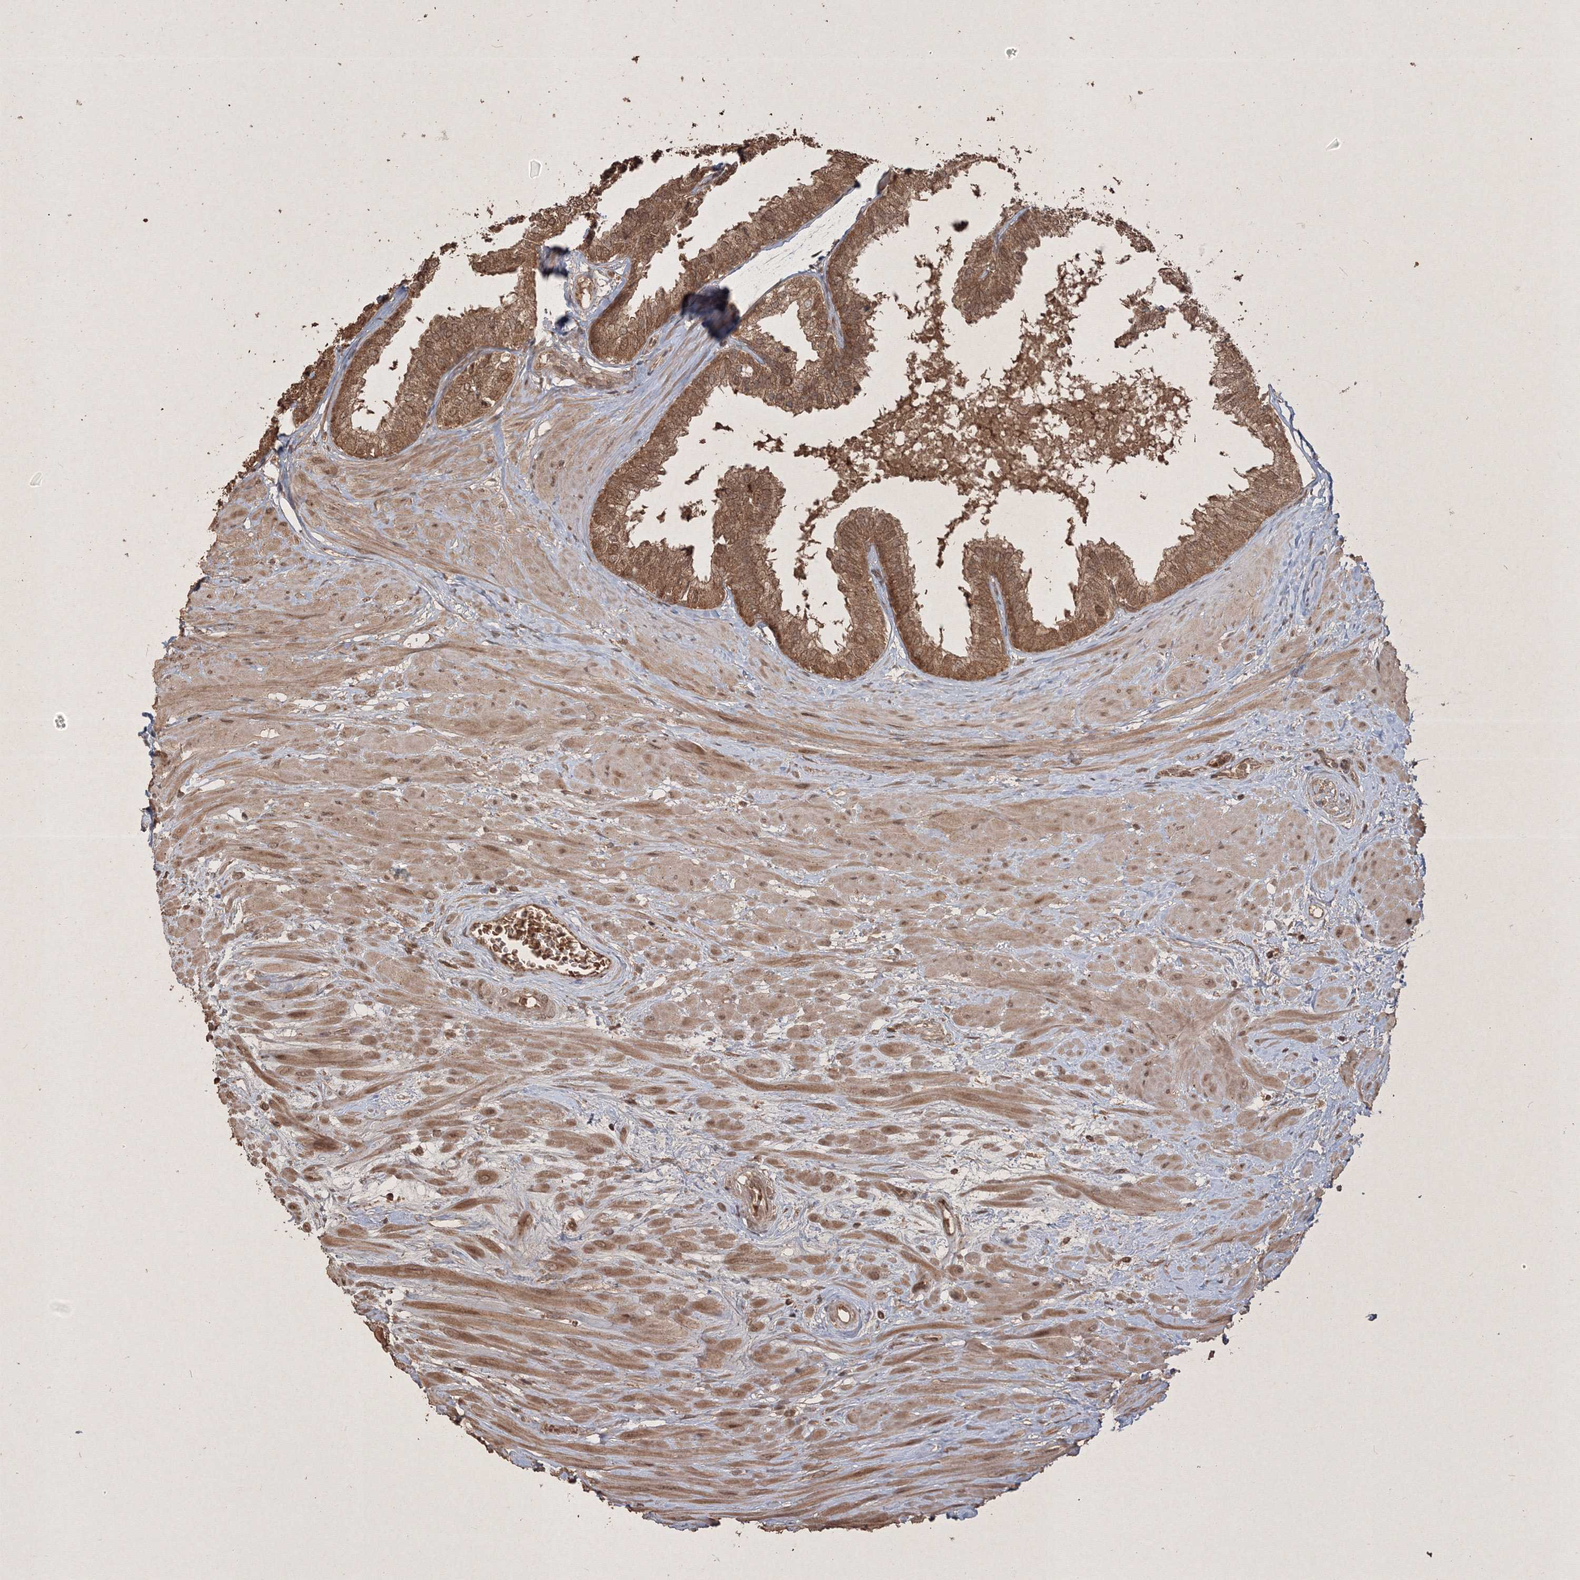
{"staining": {"intensity": "moderate", "quantity": ">75%", "location": "cytoplasmic/membranous,nuclear"}, "tissue": "prostate", "cell_type": "Glandular cells", "image_type": "normal", "snomed": [{"axis": "morphology", "description": "Normal tissue, NOS"}, {"axis": "topography", "description": "Prostate"}], "caption": "Immunohistochemistry (IHC) micrograph of normal prostate: human prostate stained using immunohistochemistry (IHC) demonstrates medium levels of moderate protein expression localized specifically in the cytoplasmic/membranous,nuclear of glandular cells, appearing as a cytoplasmic/membranous,nuclear brown color.", "gene": "PELI3", "patient": {"sex": "male", "age": 48}}